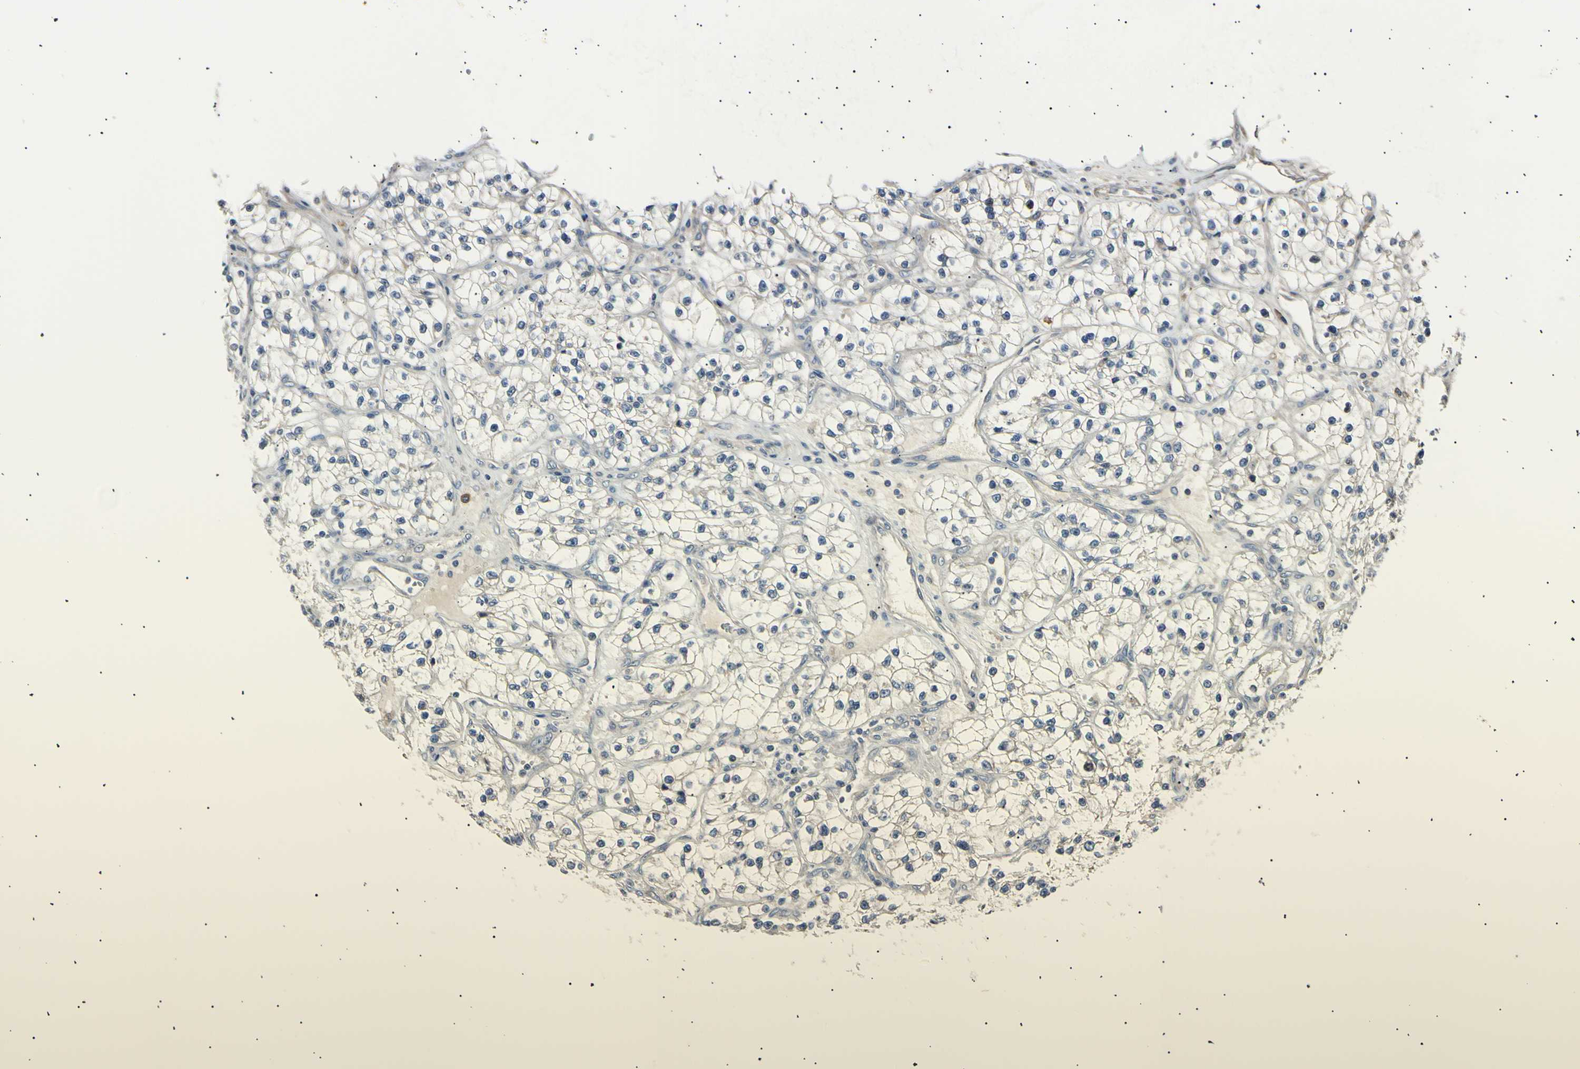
{"staining": {"intensity": "negative", "quantity": "none", "location": "none"}, "tissue": "renal cancer", "cell_type": "Tumor cells", "image_type": "cancer", "snomed": [{"axis": "morphology", "description": "Adenocarcinoma, NOS"}, {"axis": "topography", "description": "Kidney"}], "caption": "An IHC histopathology image of adenocarcinoma (renal) is shown. There is no staining in tumor cells of adenocarcinoma (renal). (DAB (3,3'-diaminobenzidine) IHC with hematoxylin counter stain).", "gene": "ITGA6", "patient": {"sex": "female", "age": 57}}